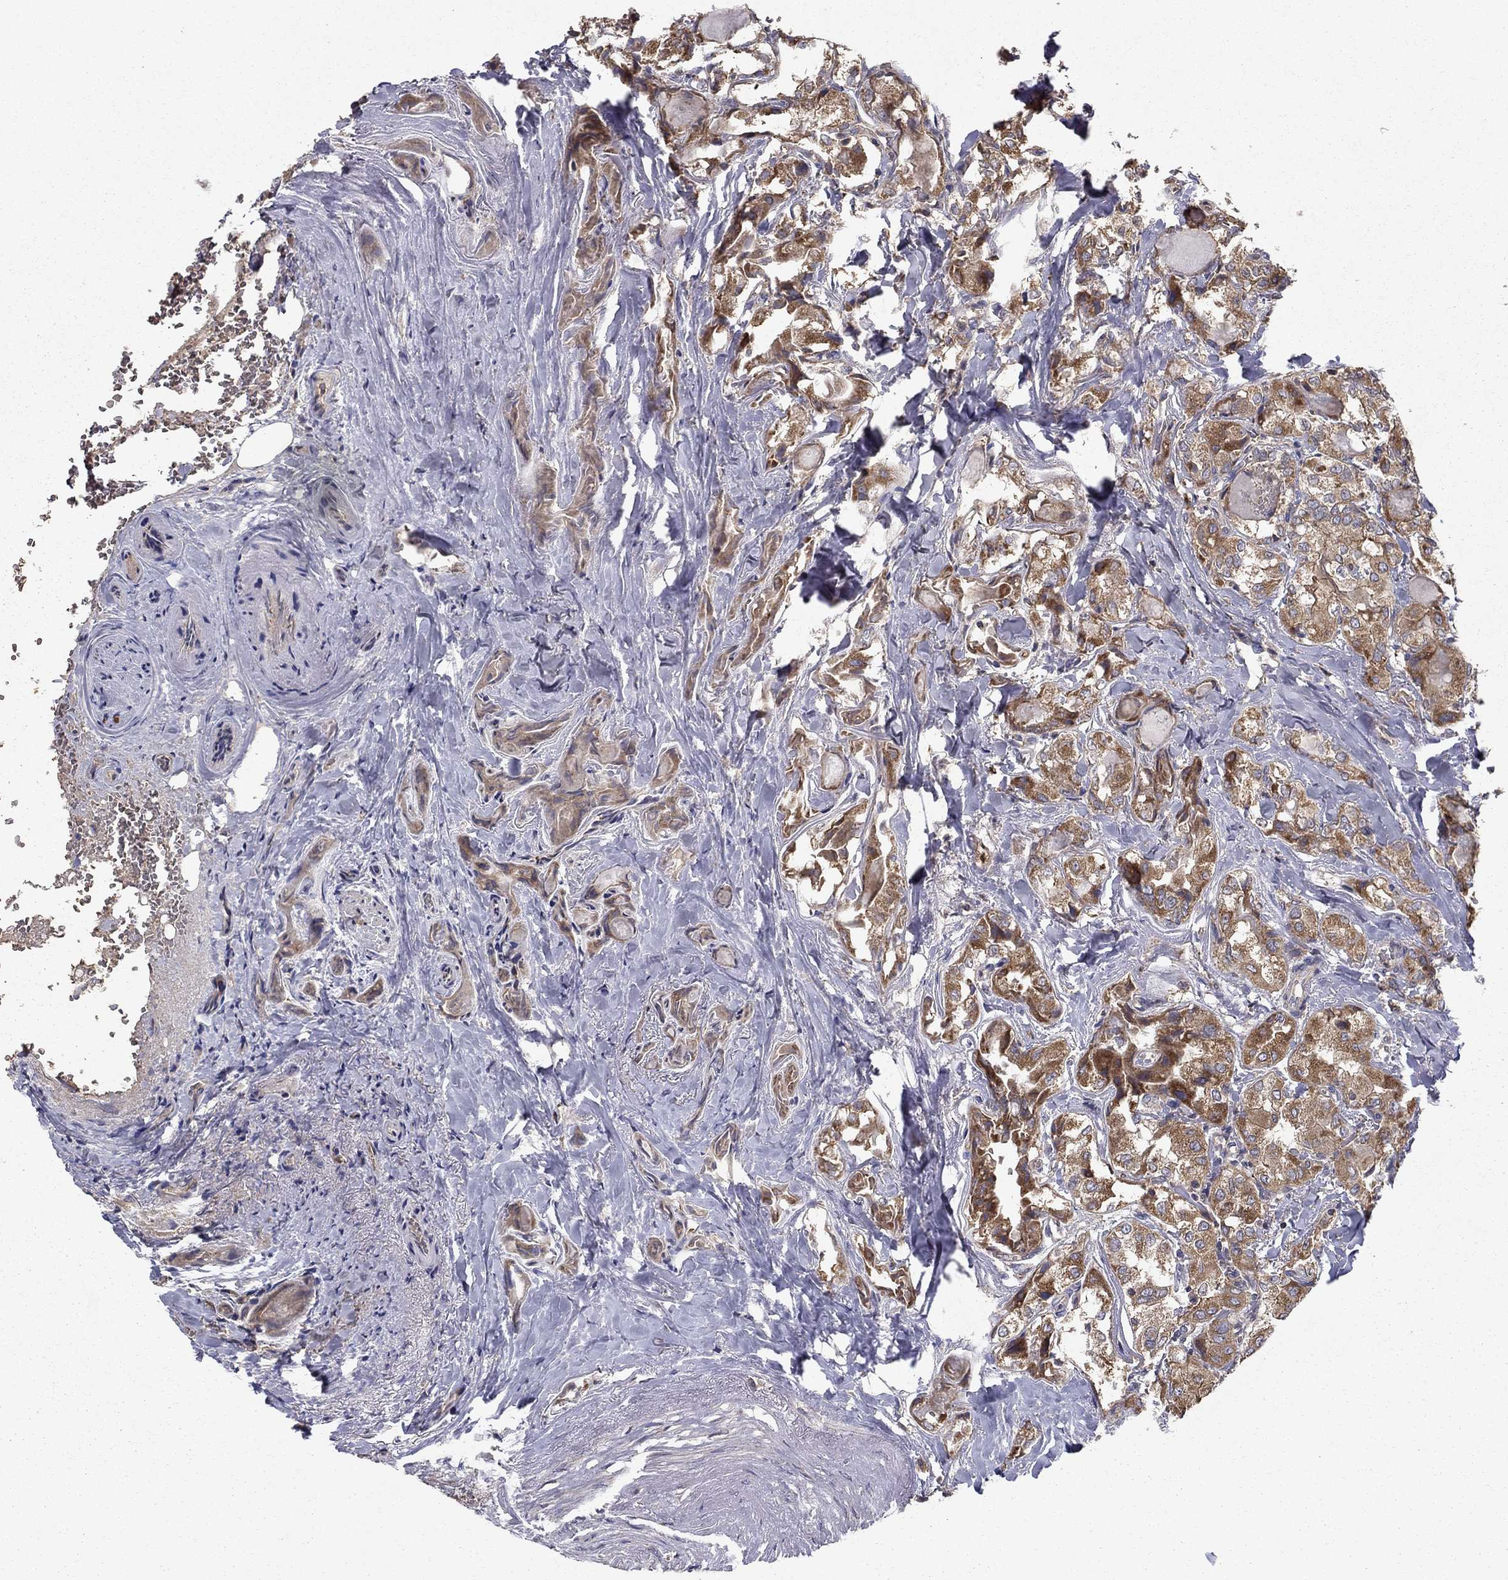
{"staining": {"intensity": "moderate", "quantity": ">75%", "location": "cytoplasmic/membranous"}, "tissue": "thyroid cancer", "cell_type": "Tumor cells", "image_type": "cancer", "snomed": [{"axis": "morphology", "description": "Normal tissue, NOS"}, {"axis": "morphology", "description": "Papillary adenocarcinoma, NOS"}, {"axis": "topography", "description": "Thyroid gland"}], "caption": "Thyroid cancer (papillary adenocarcinoma) tissue demonstrates moderate cytoplasmic/membranous staining in about >75% of tumor cells, visualized by immunohistochemistry.", "gene": "SLC2A13", "patient": {"sex": "female", "age": 66}}